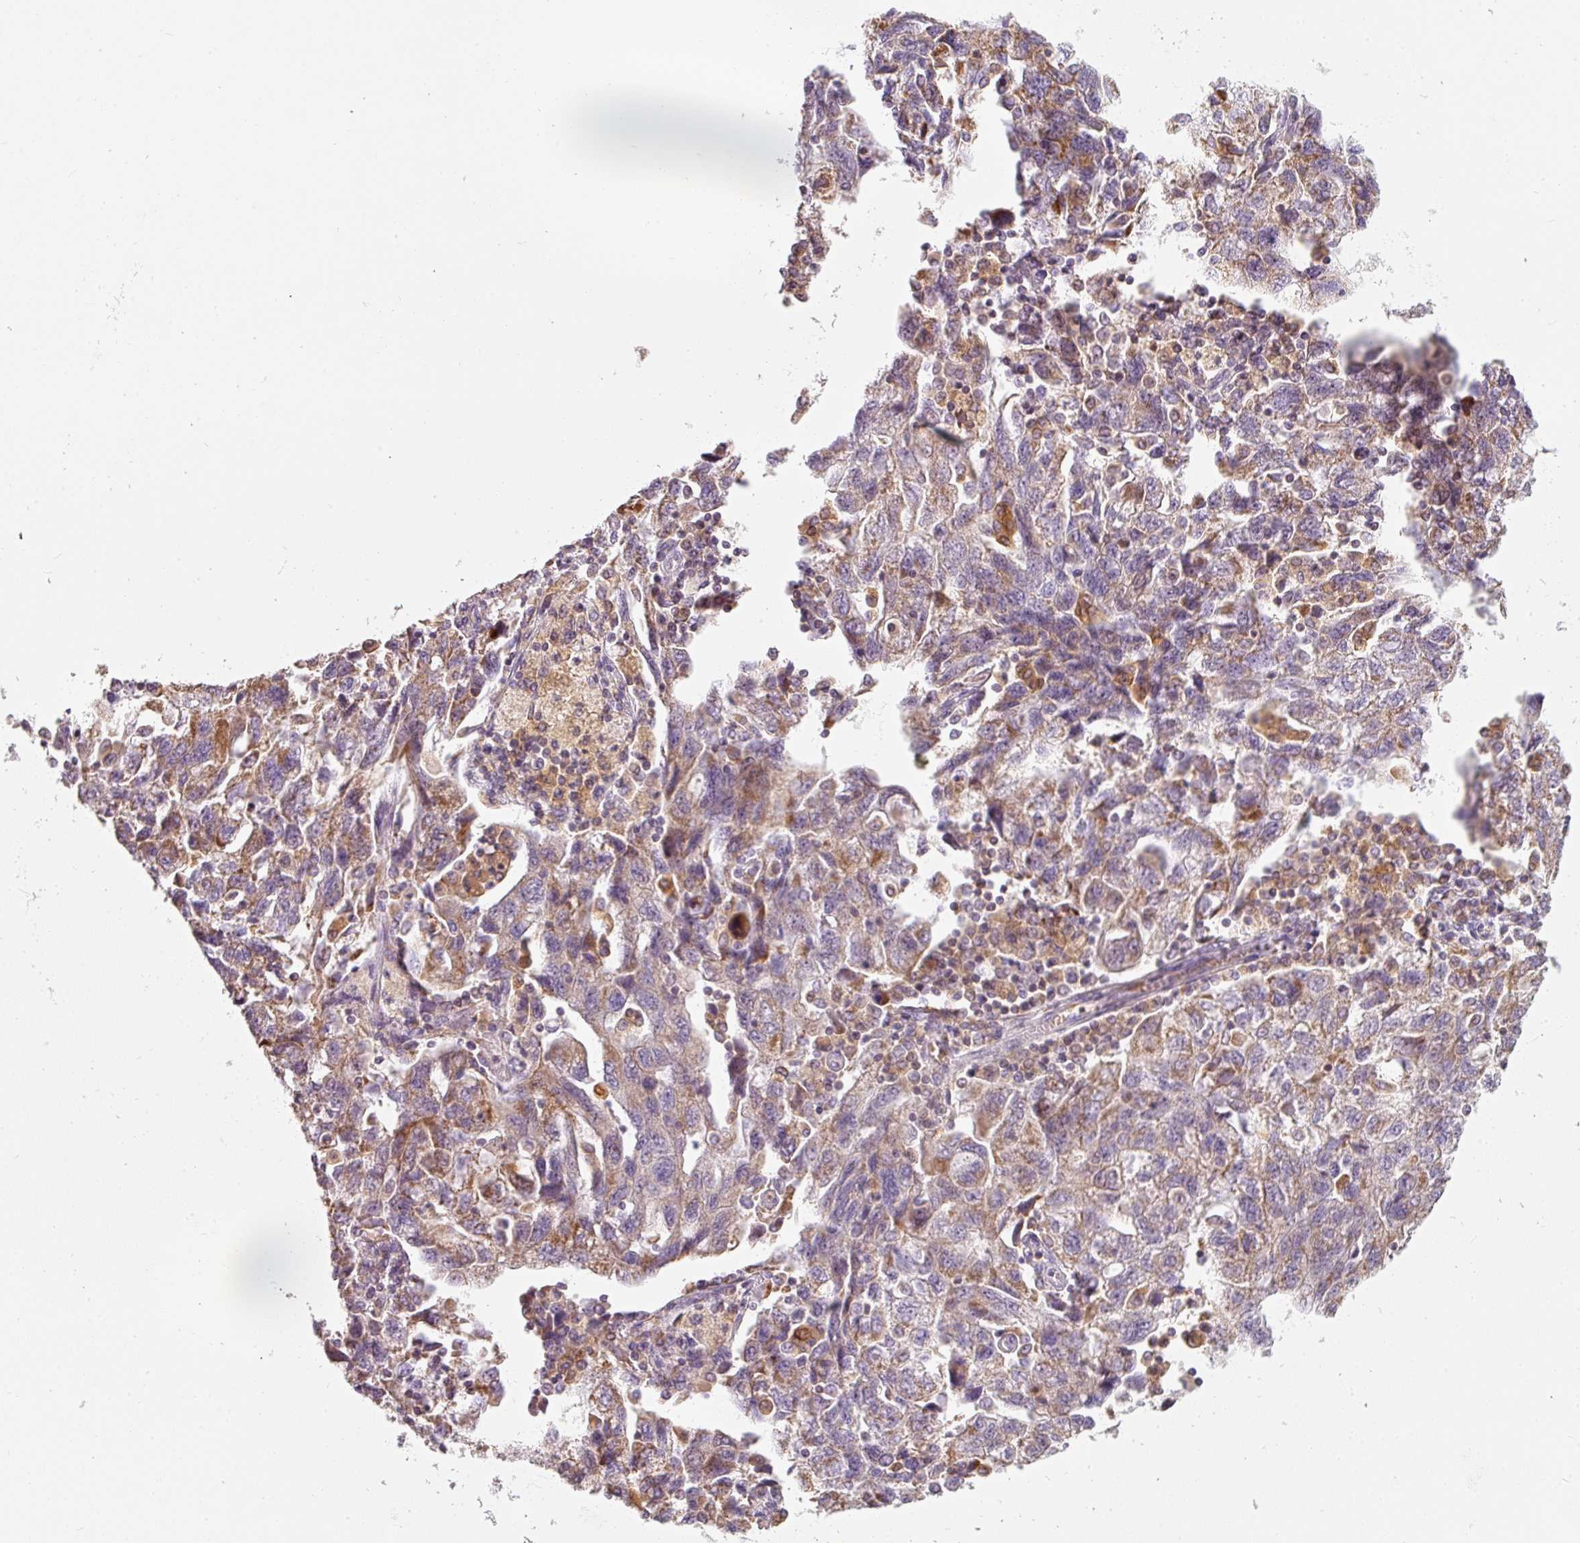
{"staining": {"intensity": "weak", "quantity": "25%-75%", "location": "cytoplasmic/membranous"}, "tissue": "ovarian cancer", "cell_type": "Tumor cells", "image_type": "cancer", "snomed": [{"axis": "morphology", "description": "Carcinoma, NOS"}, {"axis": "morphology", "description": "Cystadenocarcinoma, serous, NOS"}, {"axis": "topography", "description": "Ovary"}], "caption": "Immunohistochemistry histopathology image of neoplastic tissue: ovarian carcinoma stained using immunohistochemistry exhibits low levels of weak protein expression localized specifically in the cytoplasmic/membranous of tumor cells, appearing as a cytoplasmic/membranous brown color.", "gene": "IQGAP2", "patient": {"sex": "female", "age": 69}}